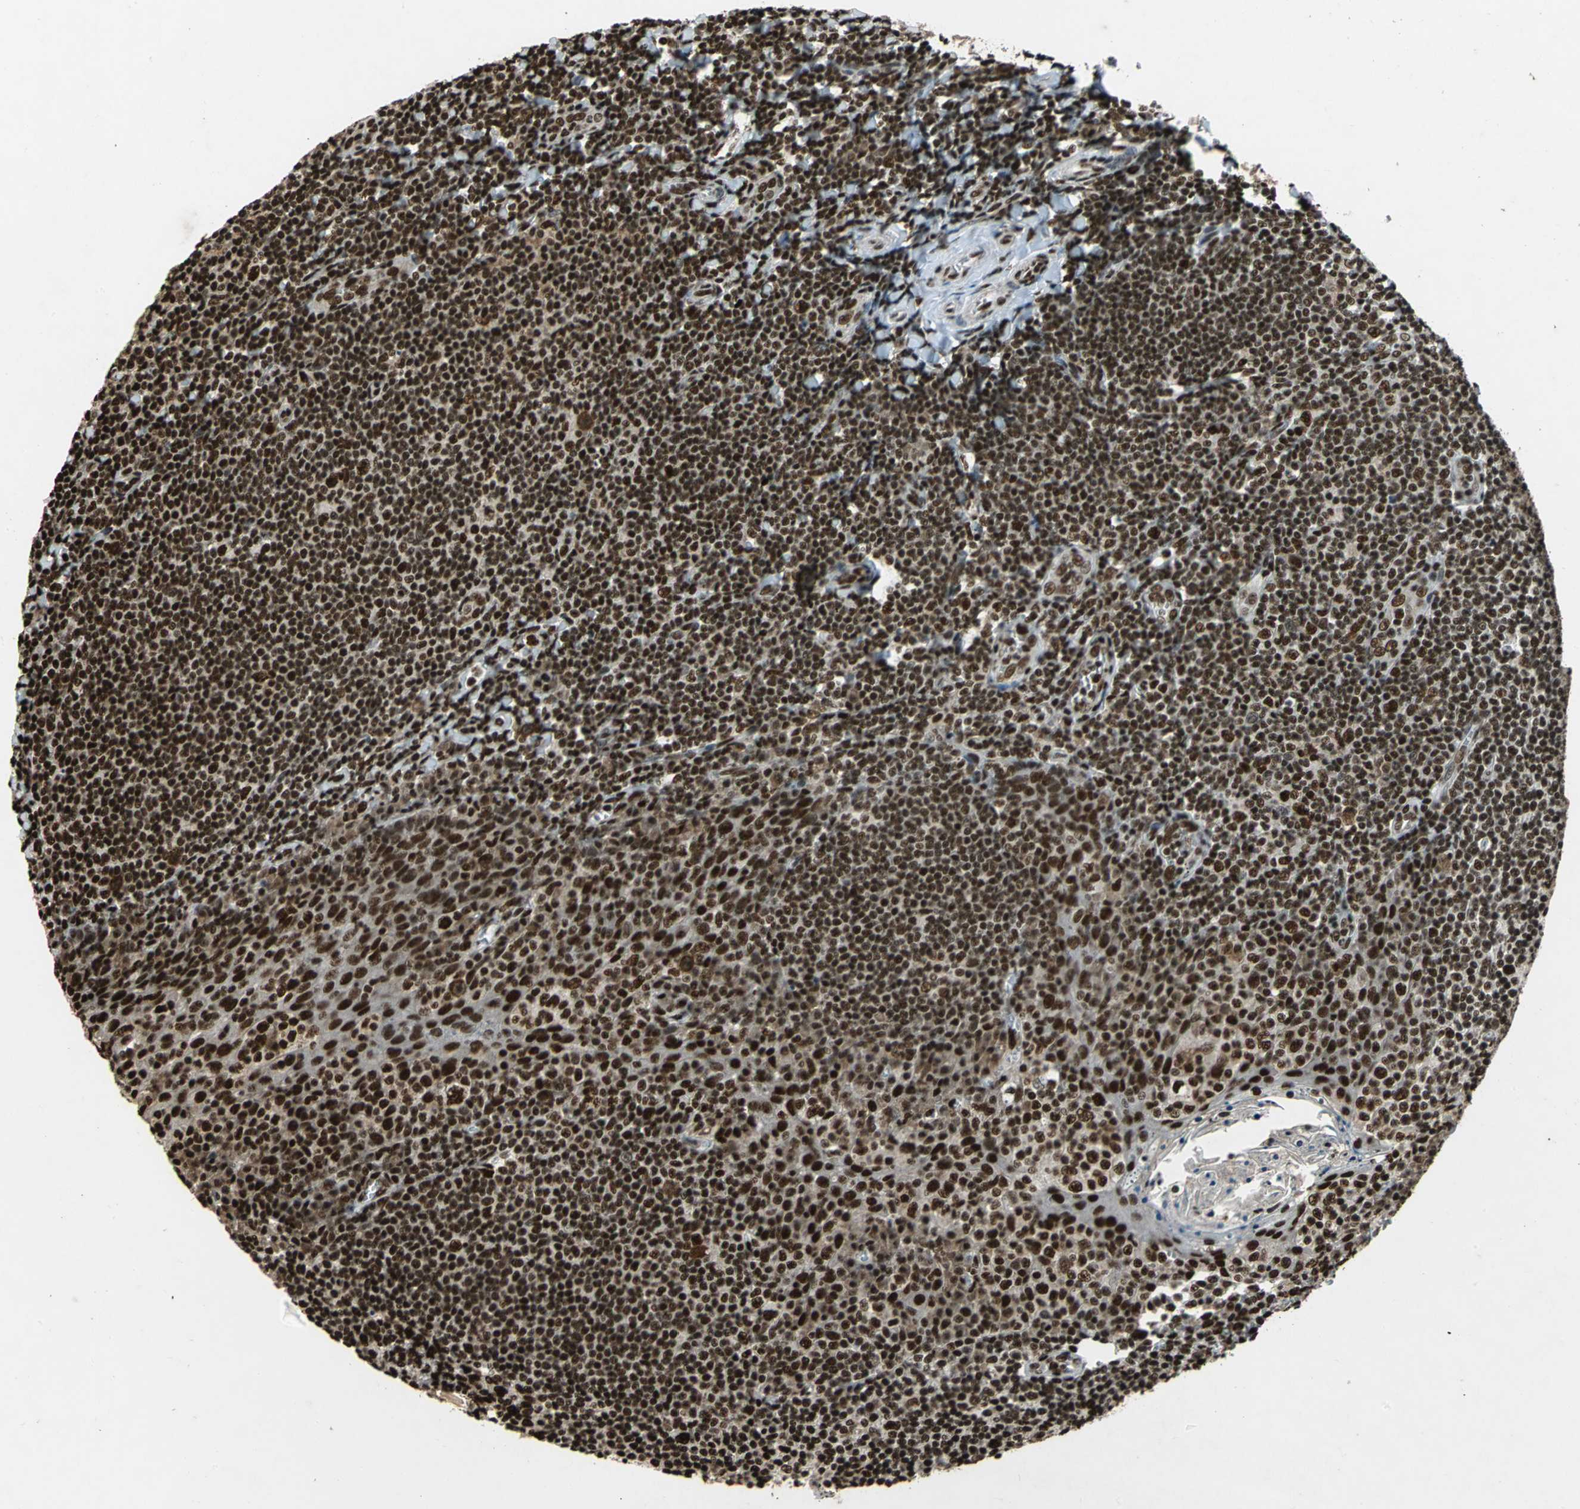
{"staining": {"intensity": "strong", "quantity": ">75%", "location": "nuclear"}, "tissue": "tonsil", "cell_type": "Germinal center cells", "image_type": "normal", "snomed": [{"axis": "morphology", "description": "Normal tissue, NOS"}, {"axis": "topography", "description": "Tonsil"}], "caption": "Brown immunohistochemical staining in benign tonsil shows strong nuclear staining in about >75% of germinal center cells. (Brightfield microscopy of DAB IHC at high magnification).", "gene": "MTA2", "patient": {"sex": "male", "age": 31}}